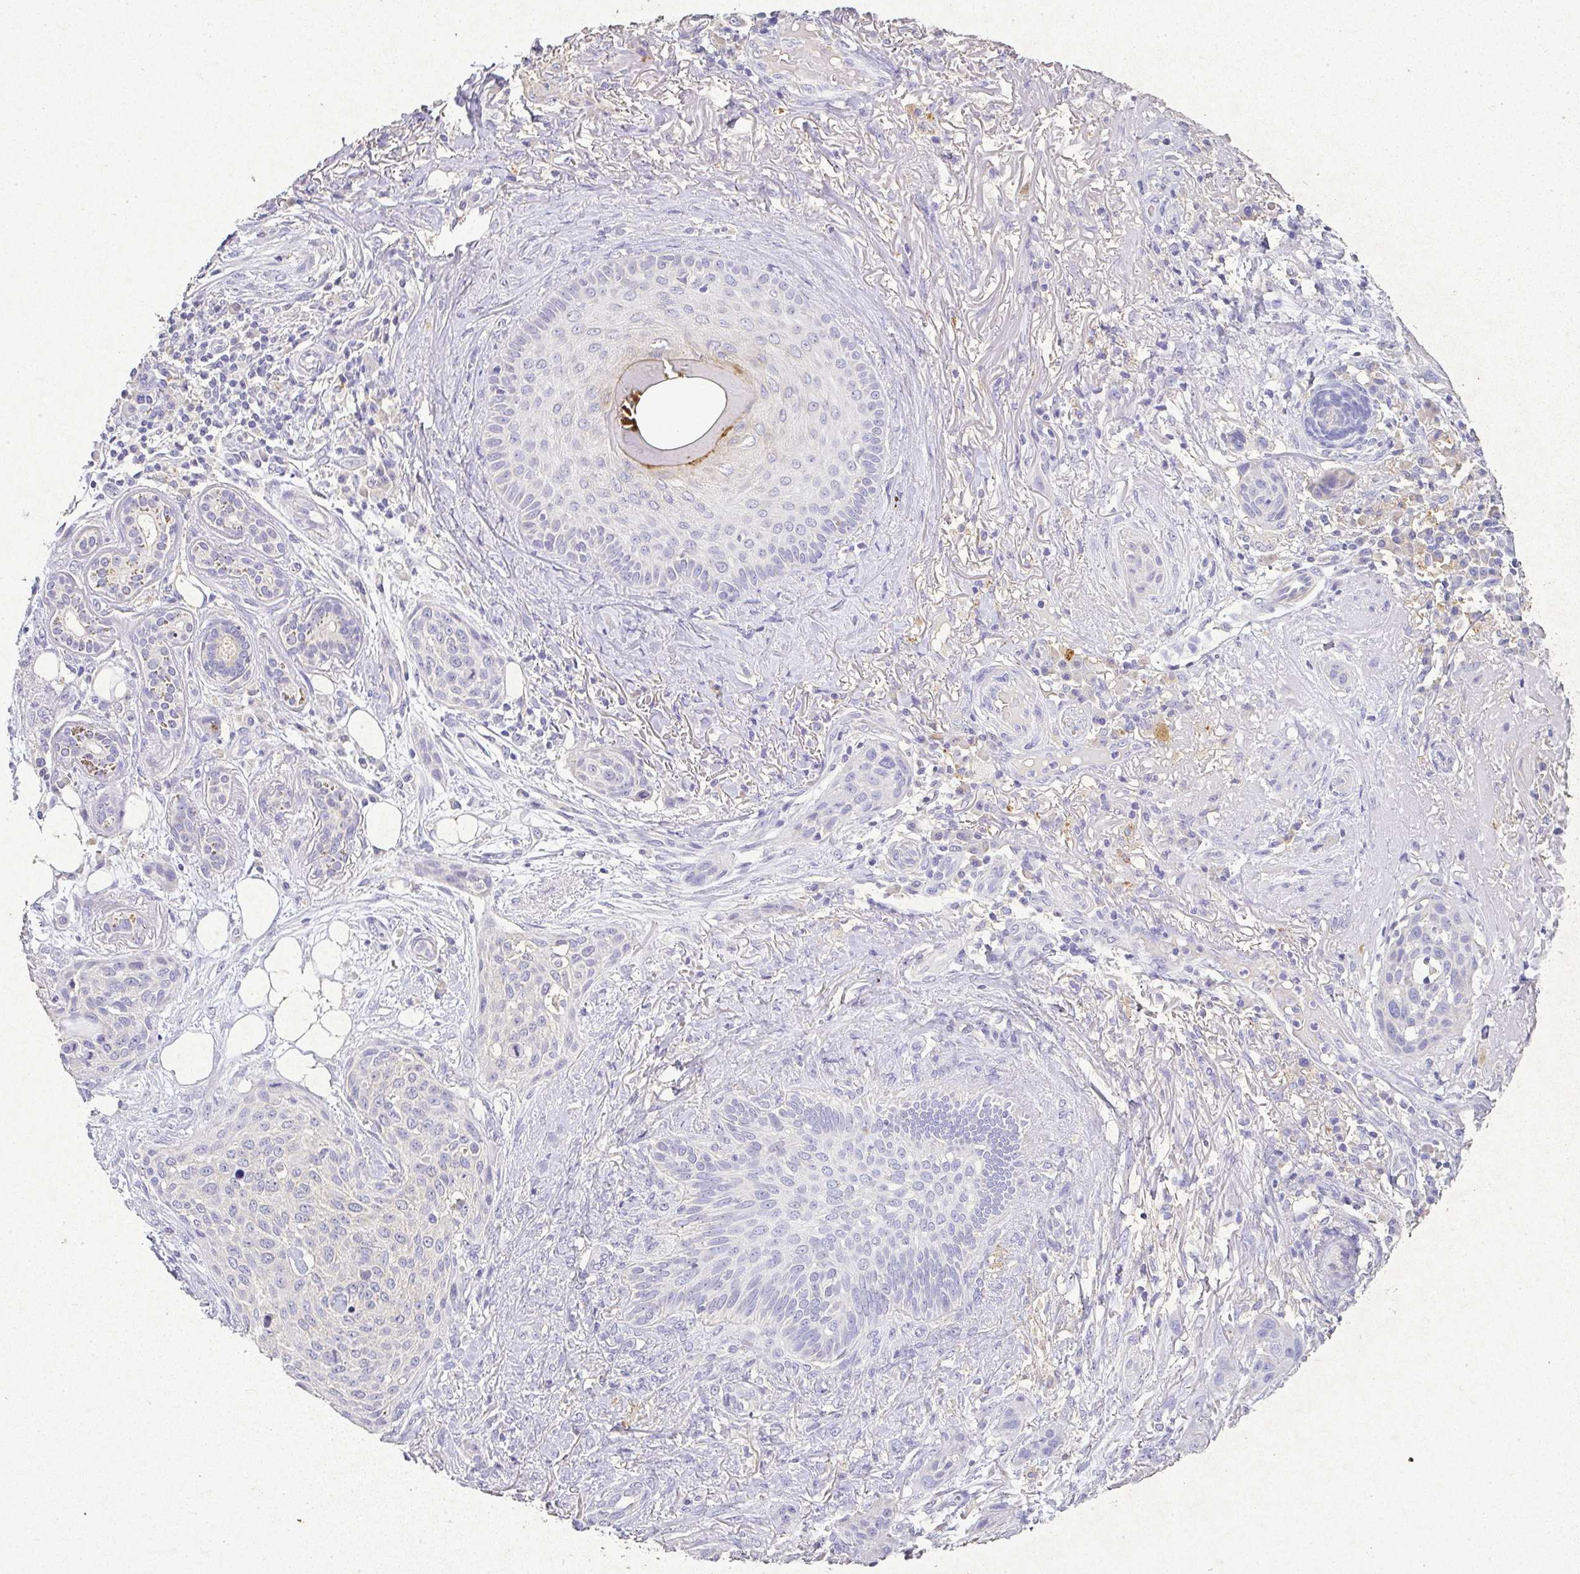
{"staining": {"intensity": "negative", "quantity": "none", "location": "none"}, "tissue": "skin cancer", "cell_type": "Tumor cells", "image_type": "cancer", "snomed": [{"axis": "morphology", "description": "Squamous cell carcinoma, NOS"}, {"axis": "topography", "description": "Skin"}], "caption": "The IHC image has no significant expression in tumor cells of skin cancer (squamous cell carcinoma) tissue.", "gene": "RPS2", "patient": {"sex": "female", "age": 87}}